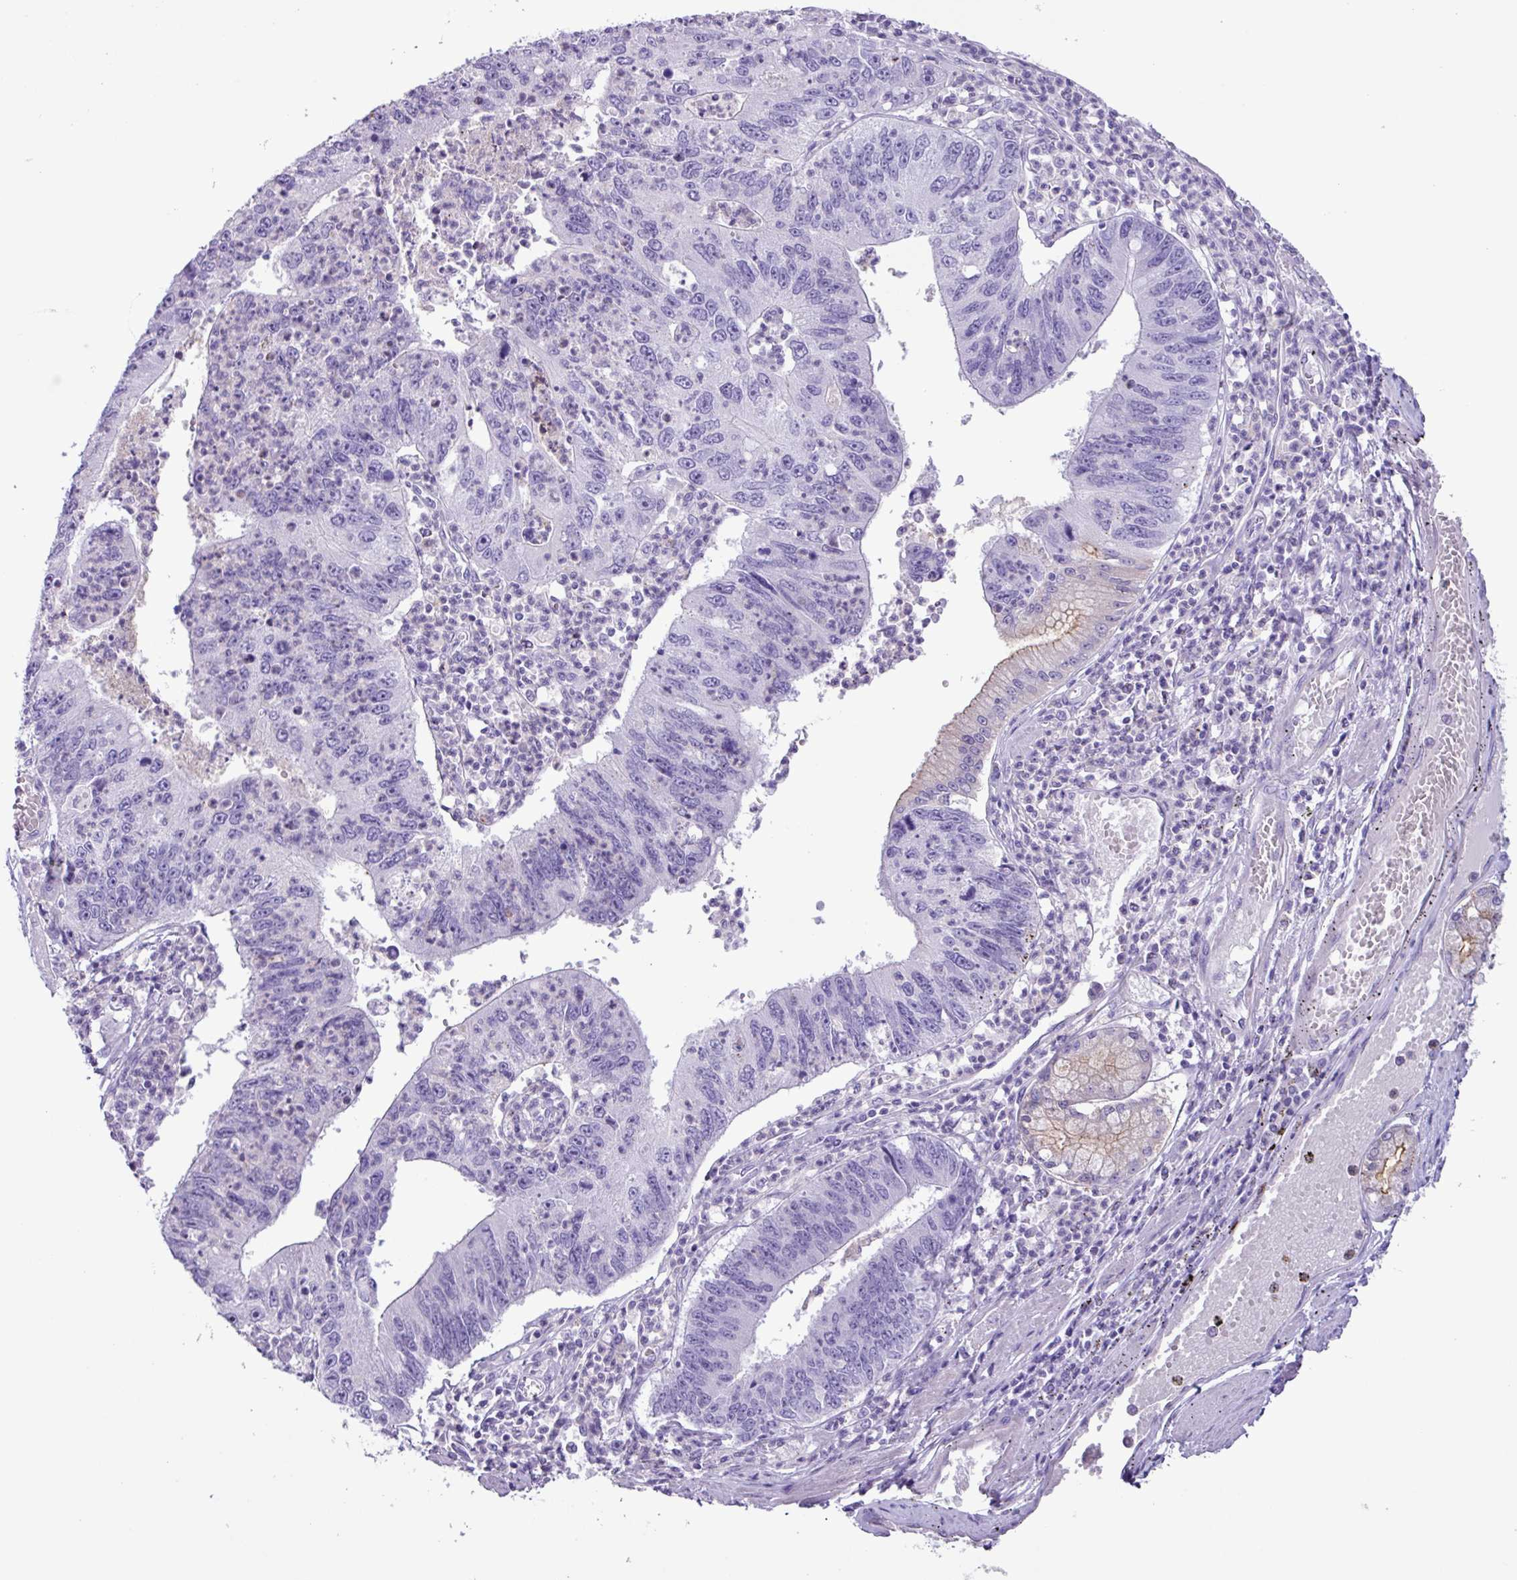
{"staining": {"intensity": "negative", "quantity": "none", "location": "none"}, "tissue": "stomach cancer", "cell_type": "Tumor cells", "image_type": "cancer", "snomed": [{"axis": "morphology", "description": "Adenocarcinoma, NOS"}, {"axis": "topography", "description": "Stomach"}], "caption": "This is an IHC histopathology image of human stomach cancer (adenocarcinoma). There is no staining in tumor cells.", "gene": "CYSTM1", "patient": {"sex": "male", "age": 59}}